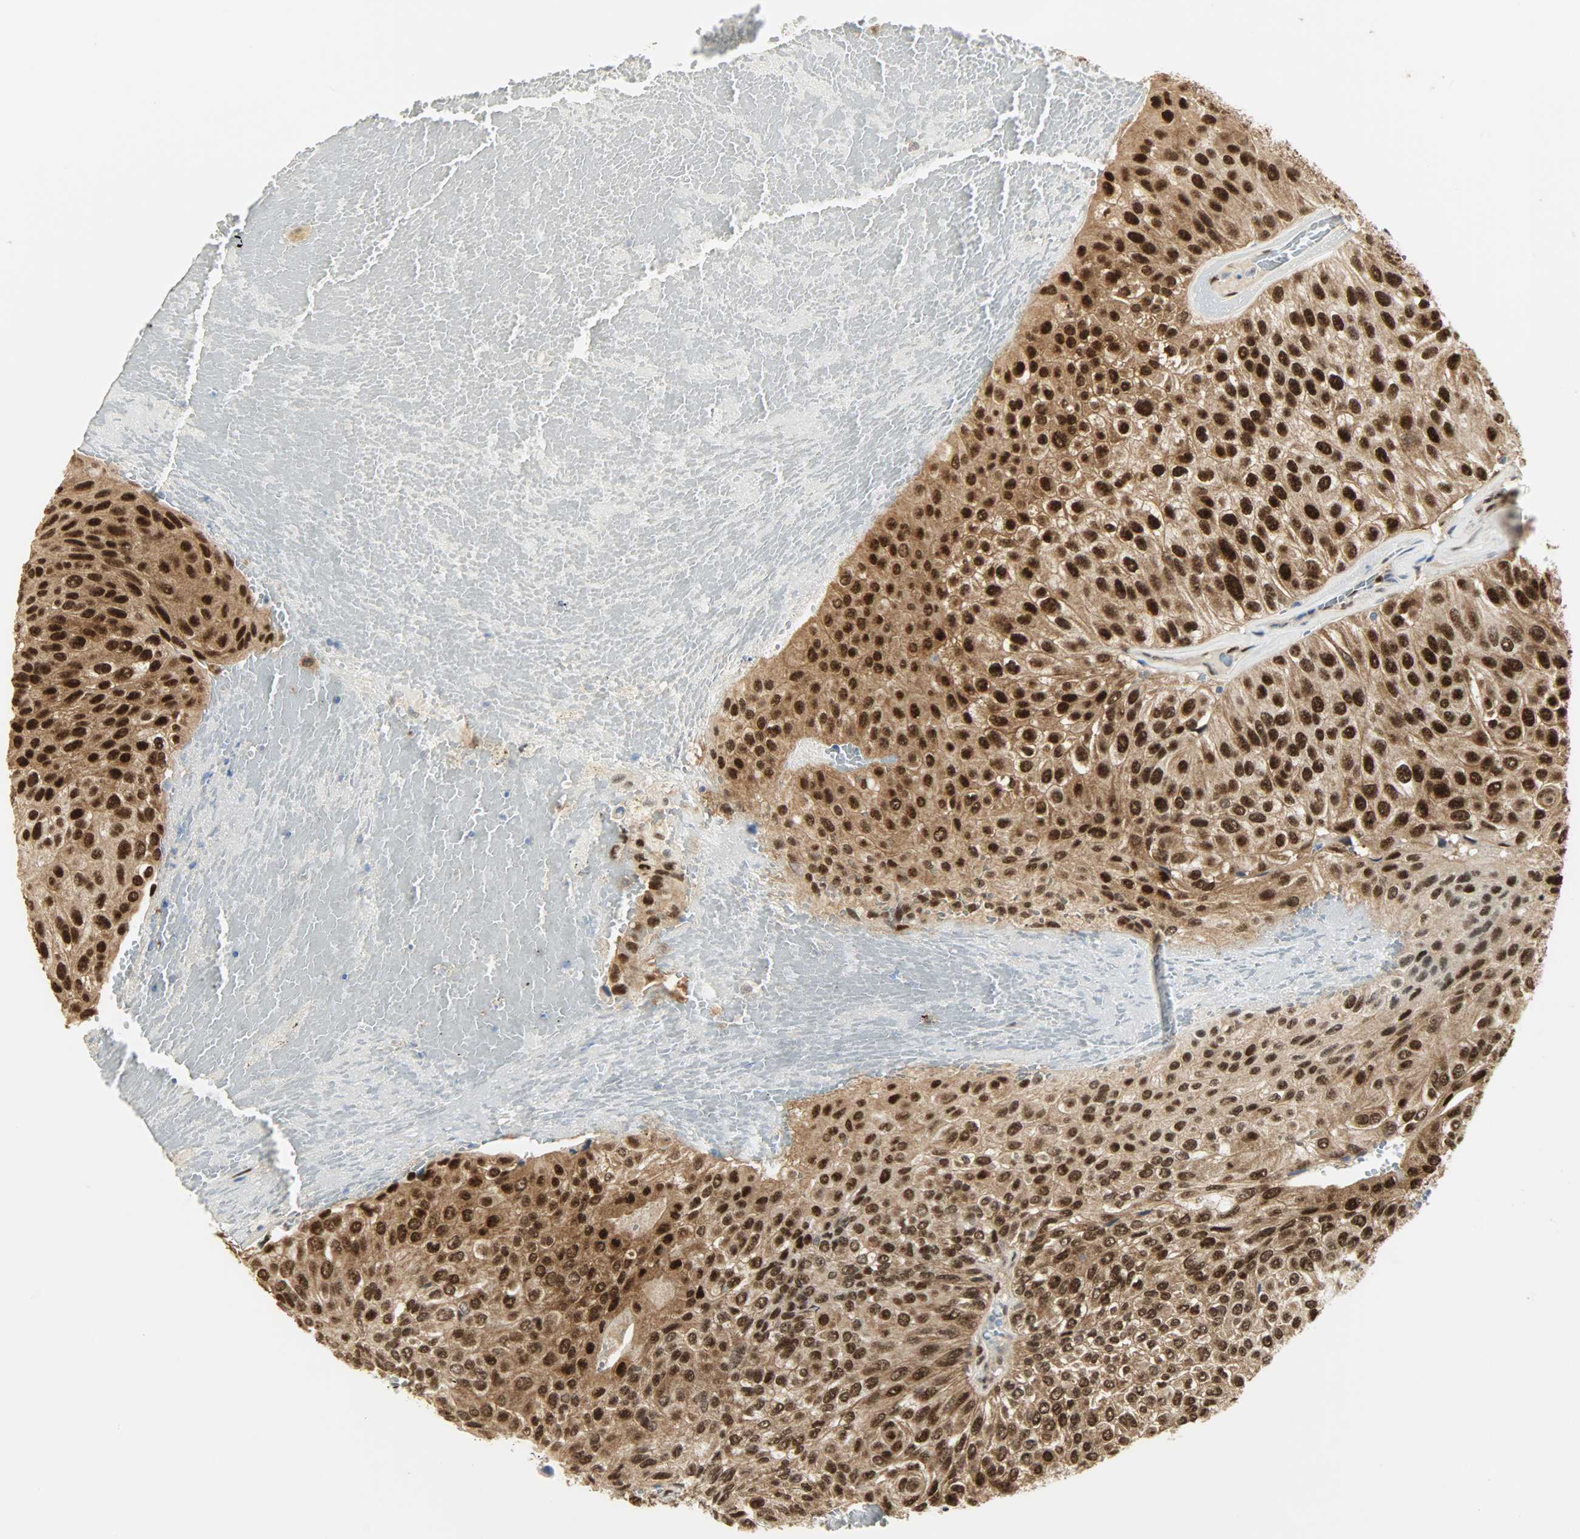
{"staining": {"intensity": "strong", "quantity": ">75%", "location": "nuclear"}, "tissue": "urothelial cancer", "cell_type": "Tumor cells", "image_type": "cancer", "snomed": [{"axis": "morphology", "description": "Urothelial carcinoma, High grade"}, {"axis": "topography", "description": "Urinary bladder"}], "caption": "Strong nuclear protein positivity is identified in about >75% of tumor cells in urothelial carcinoma (high-grade). (brown staining indicates protein expression, while blue staining denotes nuclei).", "gene": "NPEPL1", "patient": {"sex": "male", "age": 66}}